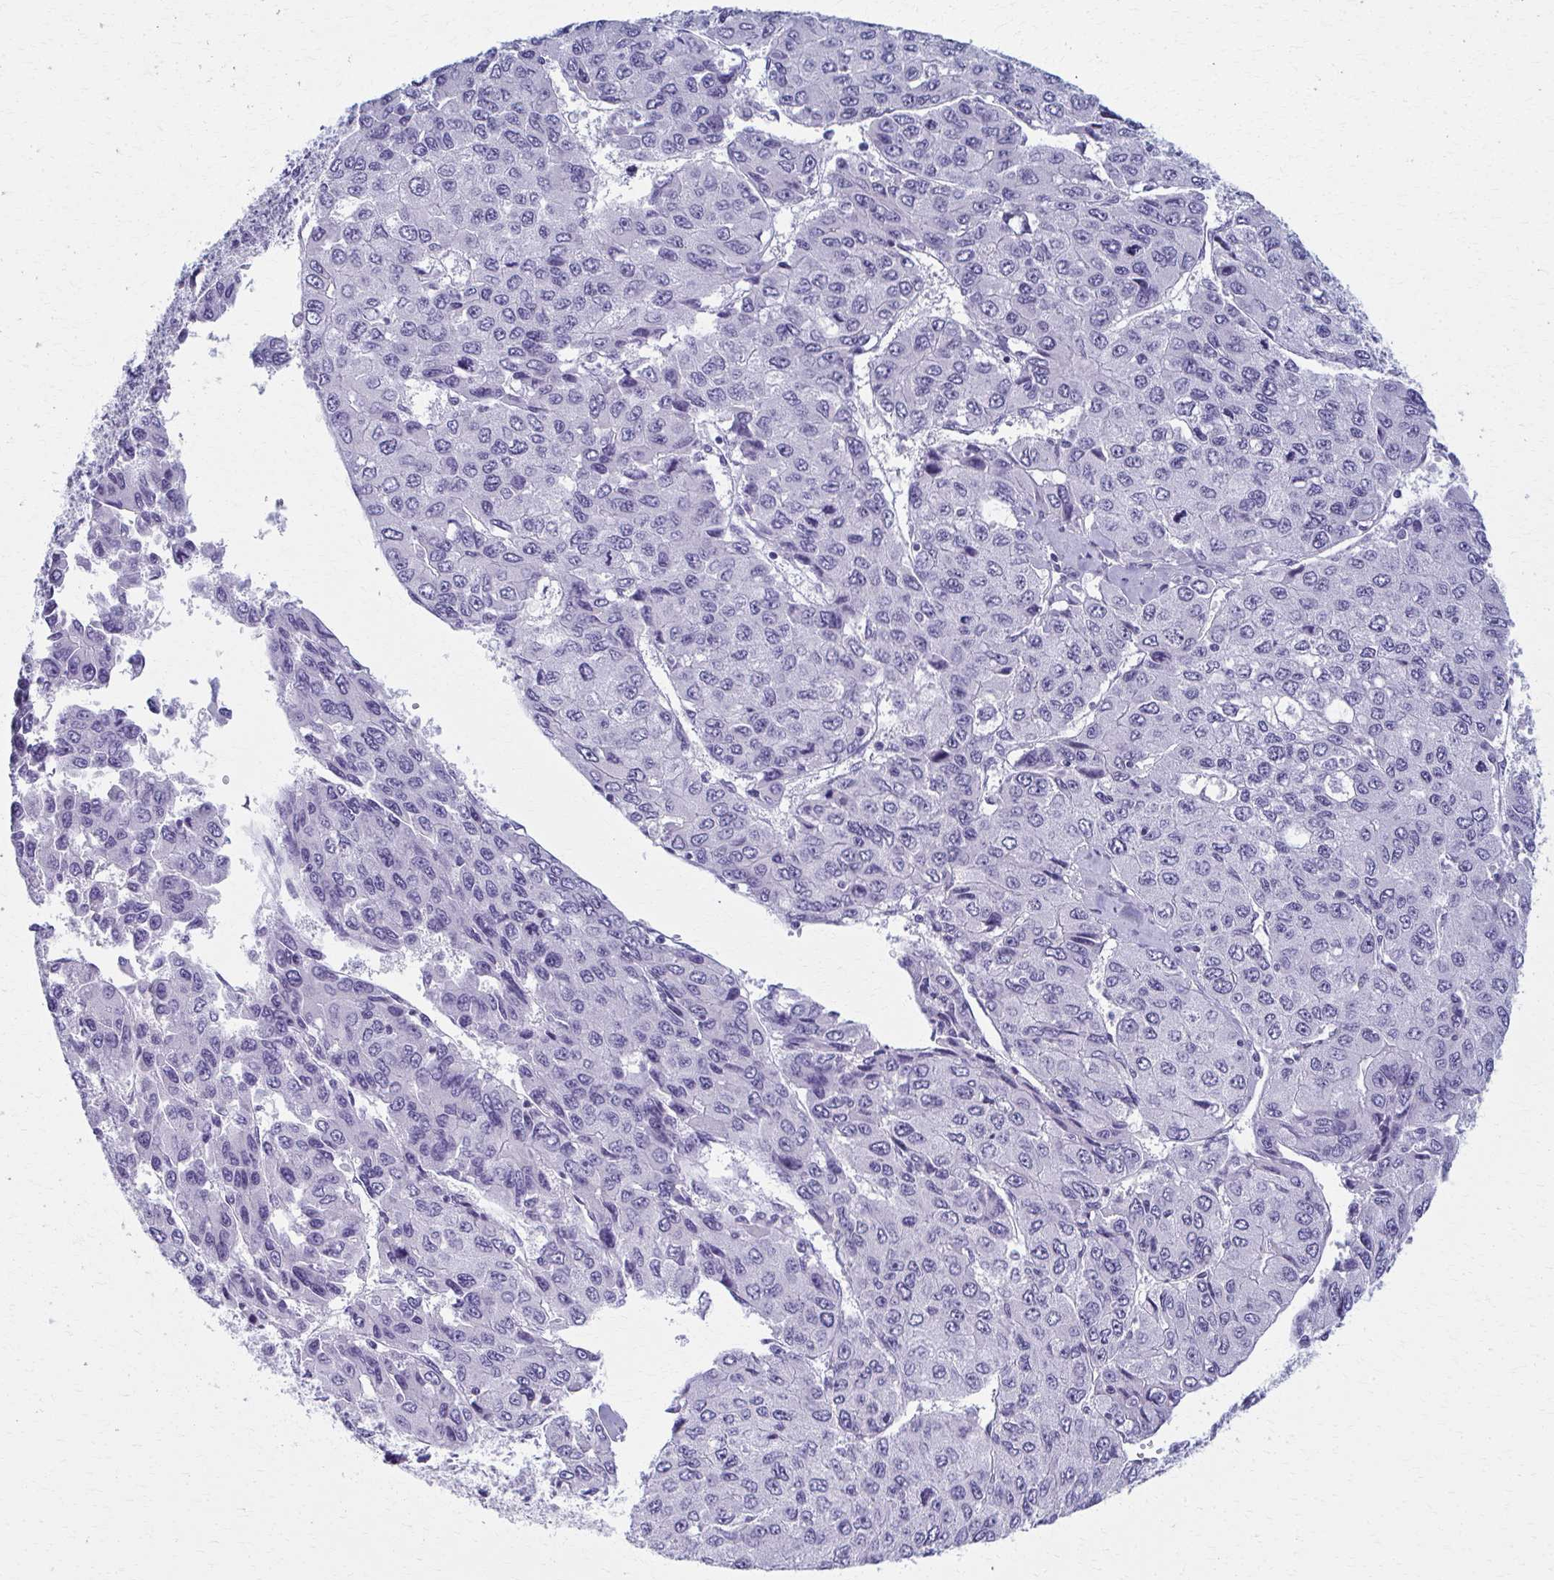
{"staining": {"intensity": "negative", "quantity": "none", "location": "none"}, "tissue": "liver cancer", "cell_type": "Tumor cells", "image_type": "cancer", "snomed": [{"axis": "morphology", "description": "Carcinoma, Hepatocellular, NOS"}, {"axis": "topography", "description": "Liver"}], "caption": "An image of human liver cancer (hepatocellular carcinoma) is negative for staining in tumor cells.", "gene": "SCLY", "patient": {"sex": "female", "age": 66}}